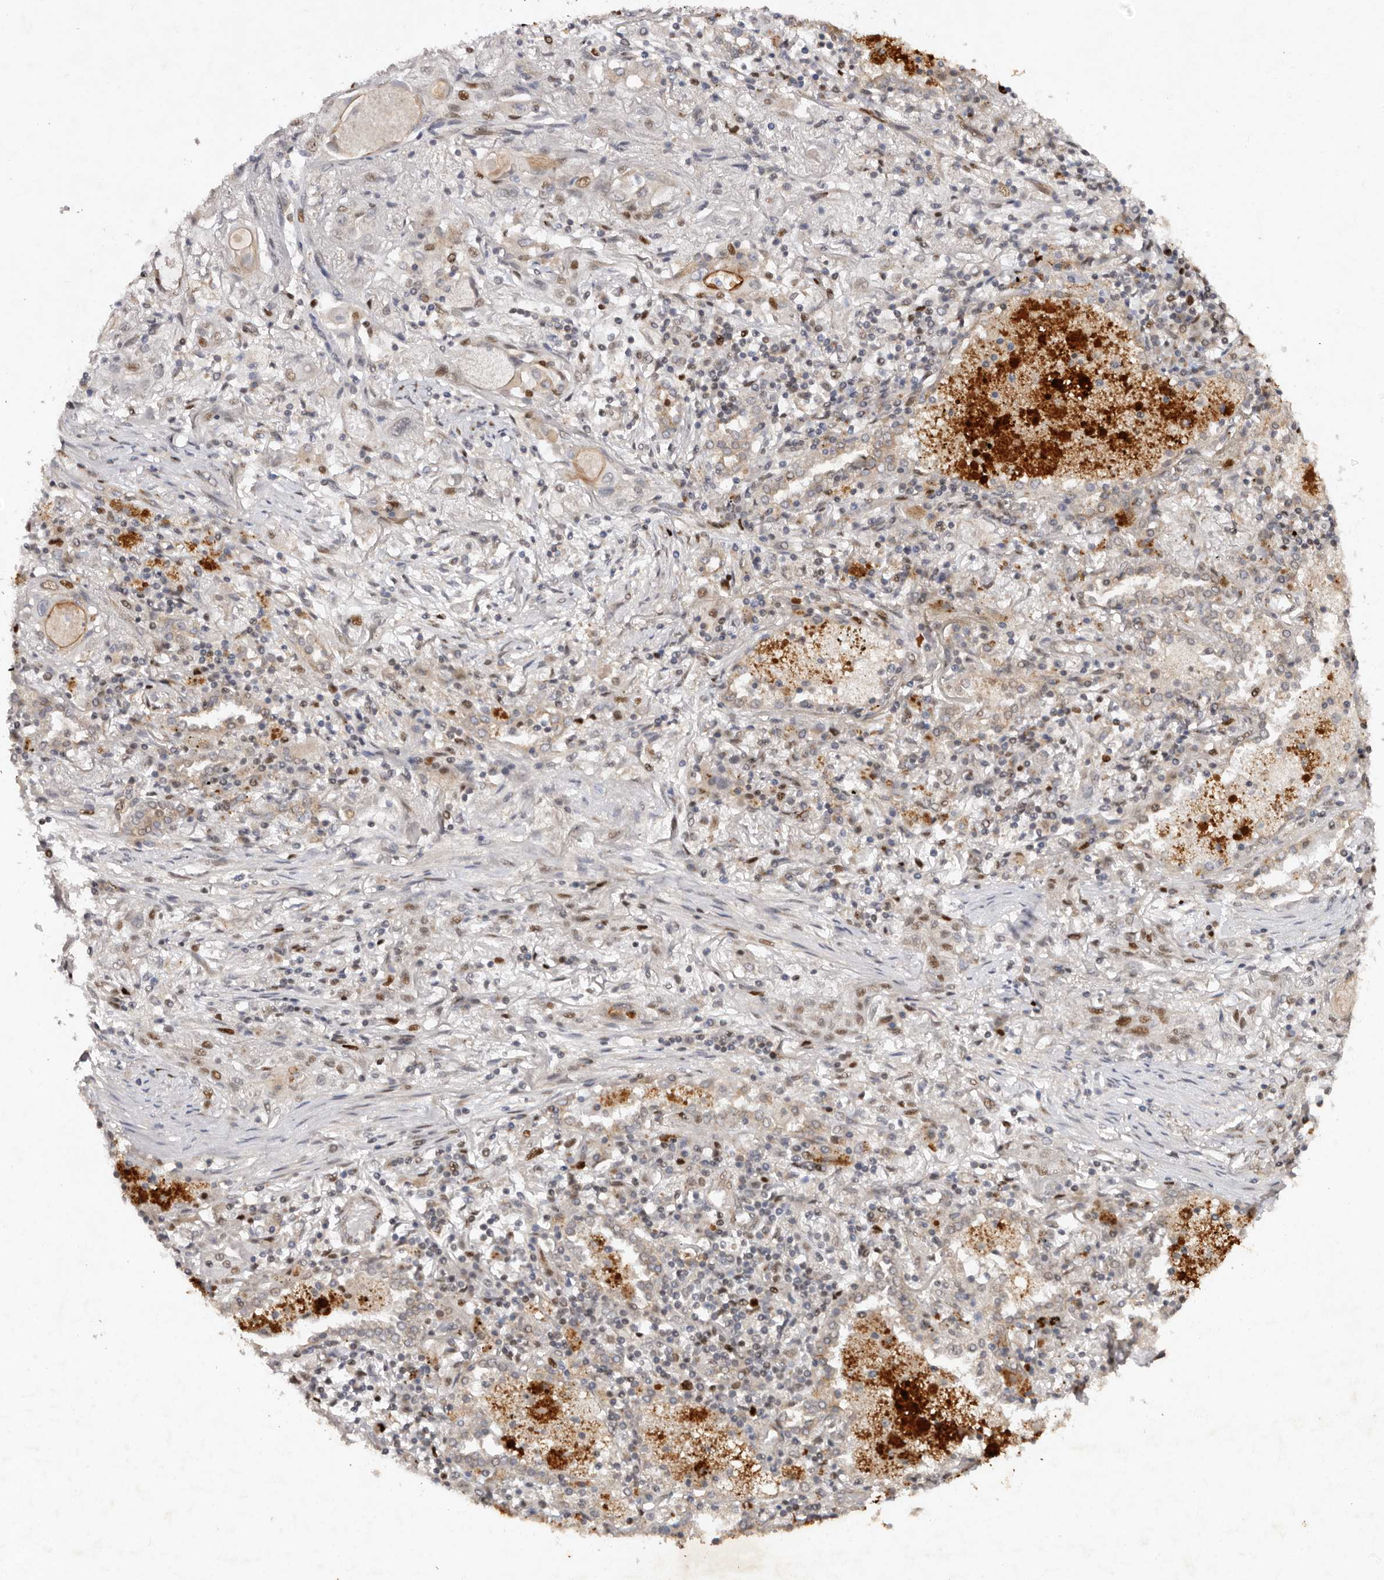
{"staining": {"intensity": "weak", "quantity": "<25%", "location": "cytoplasmic/membranous,nuclear"}, "tissue": "lung cancer", "cell_type": "Tumor cells", "image_type": "cancer", "snomed": [{"axis": "morphology", "description": "Squamous cell carcinoma, NOS"}, {"axis": "topography", "description": "Lung"}], "caption": "This is an immunohistochemistry (IHC) micrograph of human lung cancer (squamous cell carcinoma). There is no positivity in tumor cells.", "gene": "KLF7", "patient": {"sex": "female", "age": 47}}